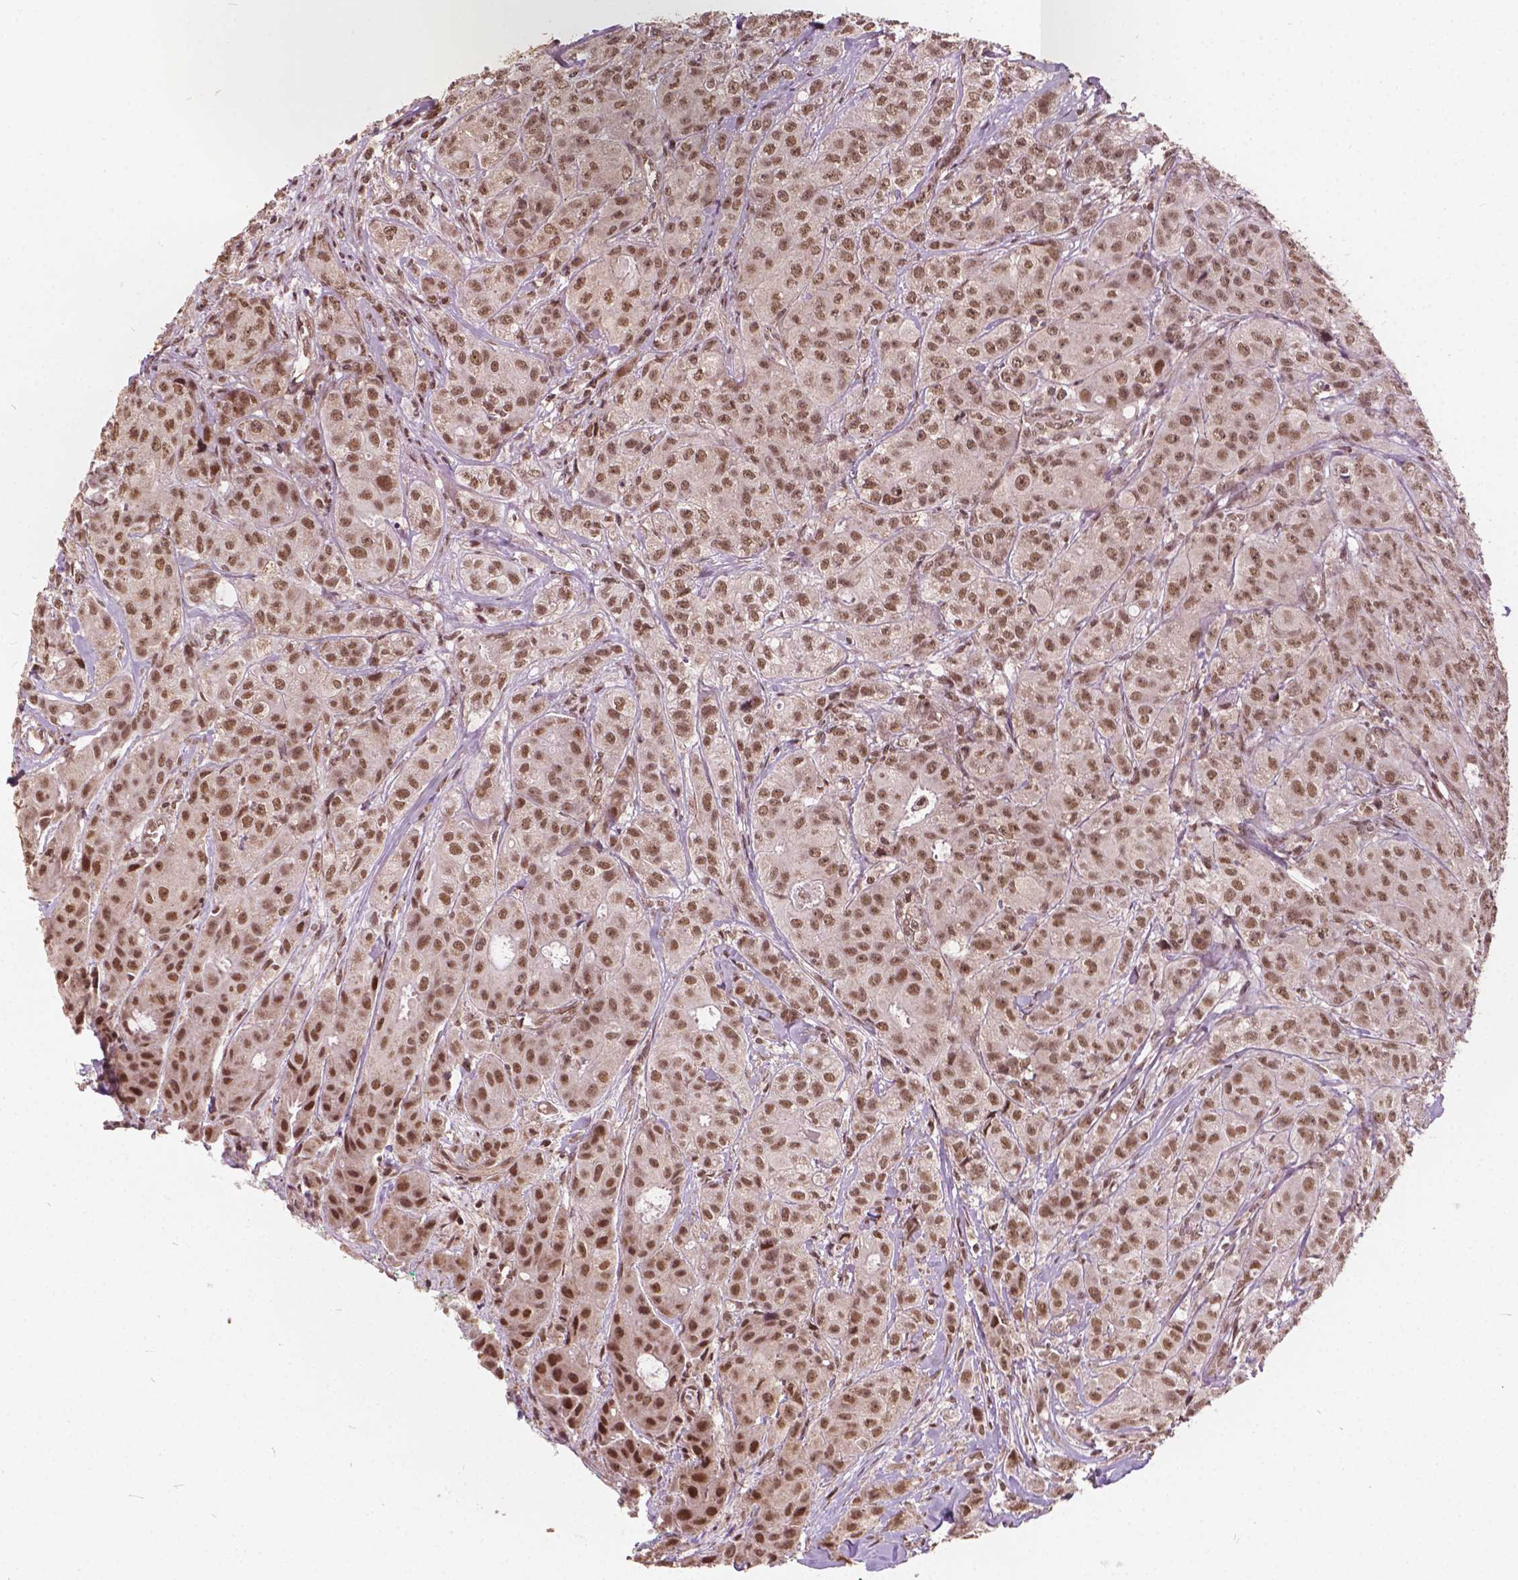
{"staining": {"intensity": "moderate", "quantity": ">75%", "location": "nuclear"}, "tissue": "breast cancer", "cell_type": "Tumor cells", "image_type": "cancer", "snomed": [{"axis": "morphology", "description": "Duct carcinoma"}, {"axis": "topography", "description": "Breast"}], "caption": "Protein expression analysis of human infiltrating ductal carcinoma (breast) reveals moderate nuclear expression in approximately >75% of tumor cells. The staining was performed using DAB (3,3'-diaminobenzidine), with brown indicating positive protein expression. Nuclei are stained blue with hematoxylin.", "gene": "GPS2", "patient": {"sex": "female", "age": 43}}